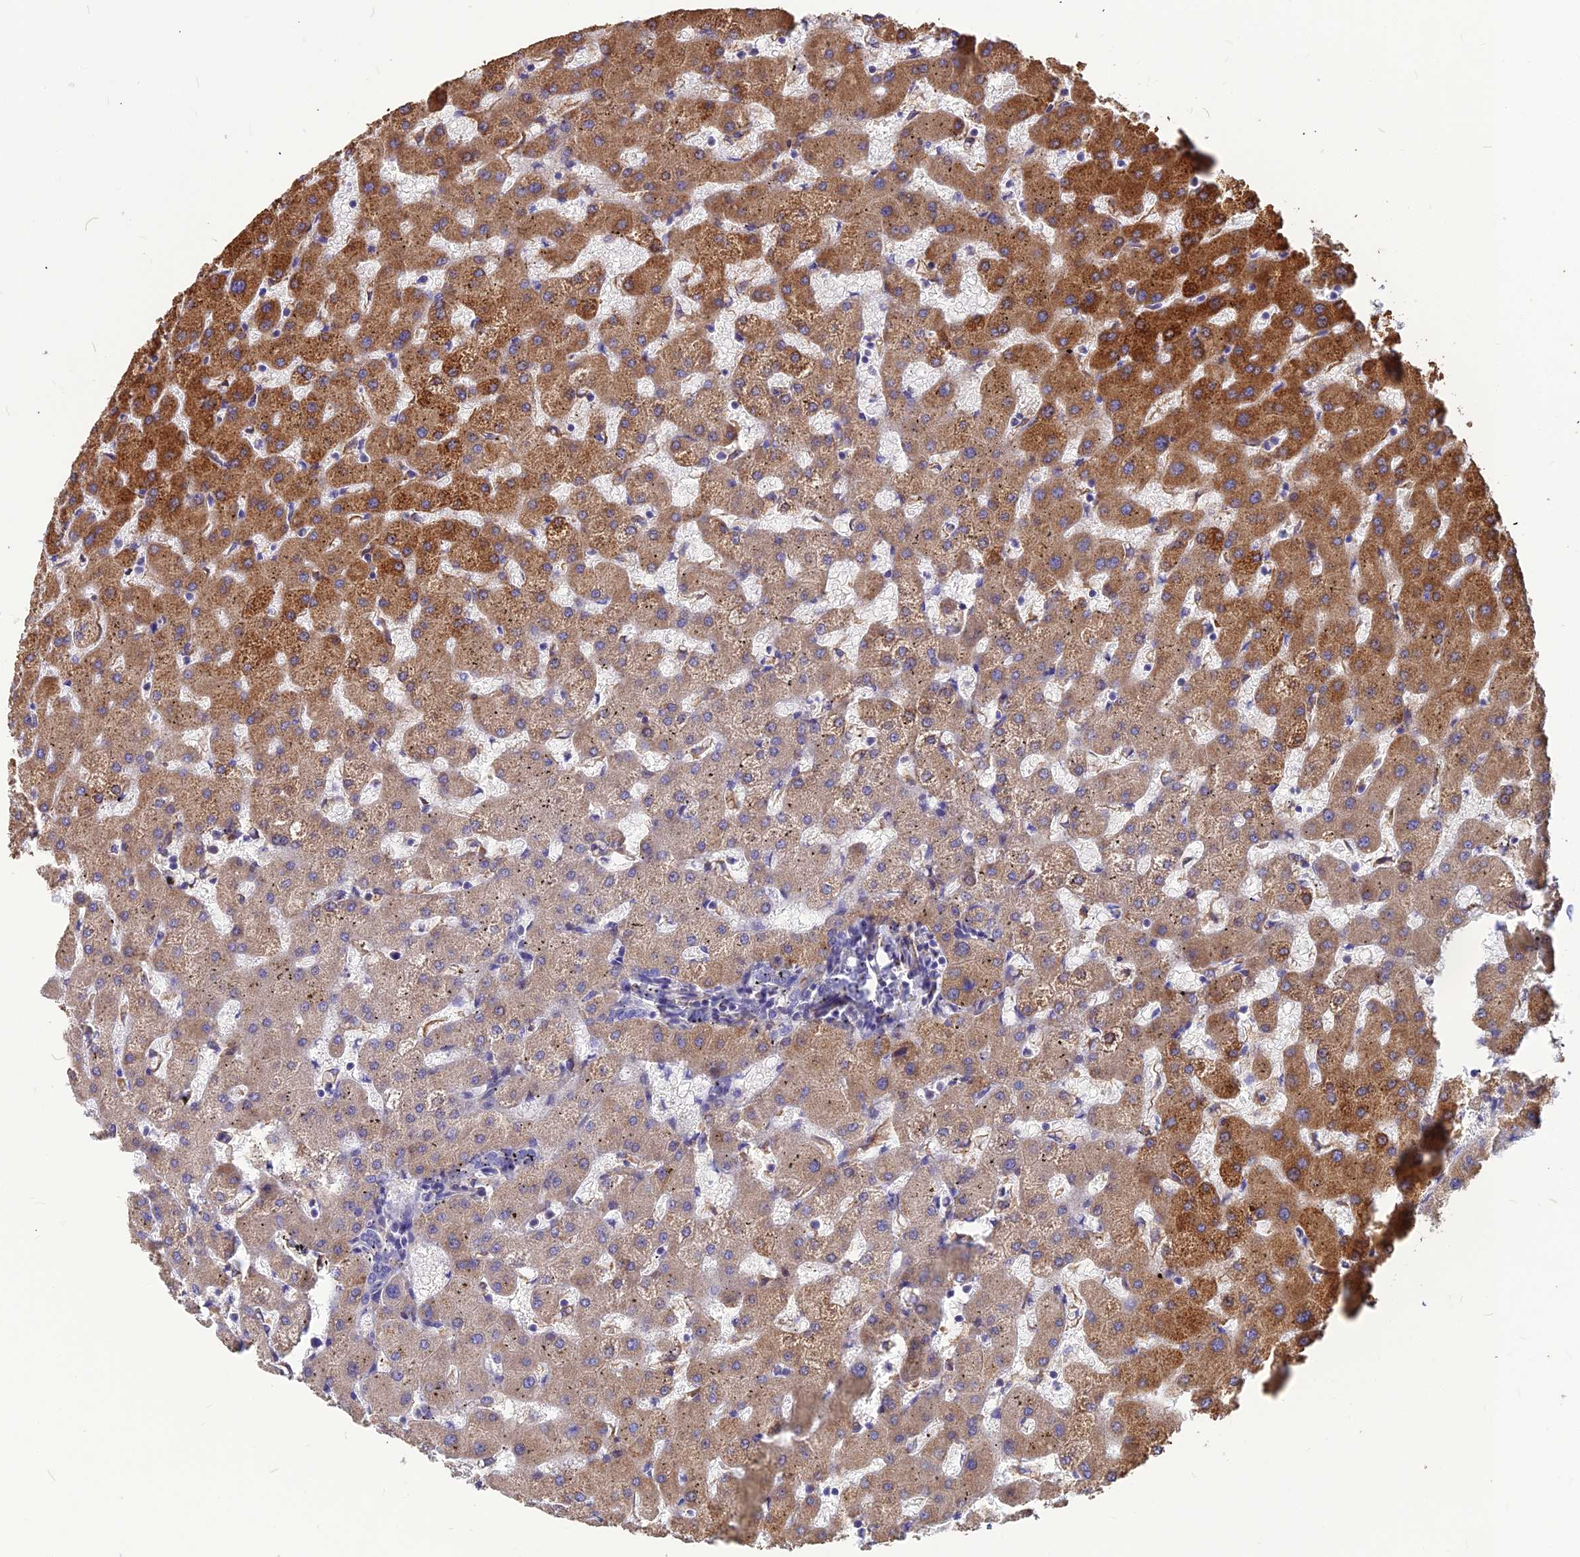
{"staining": {"intensity": "negative", "quantity": "none", "location": "none"}, "tissue": "liver", "cell_type": "Cholangiocytes", "image_type": "normal", "snomed": [{"axis": "morphology", "description": "Normal tissue, NOS"}, {"axis": "topography", "description": "Liver"}], "caption": "The immunohistochemistry photomicrograph has no significant expression in cholangiocytes of liver.", "gene": "LEKR1", "patient": {"sex": "female", "age": 63}}